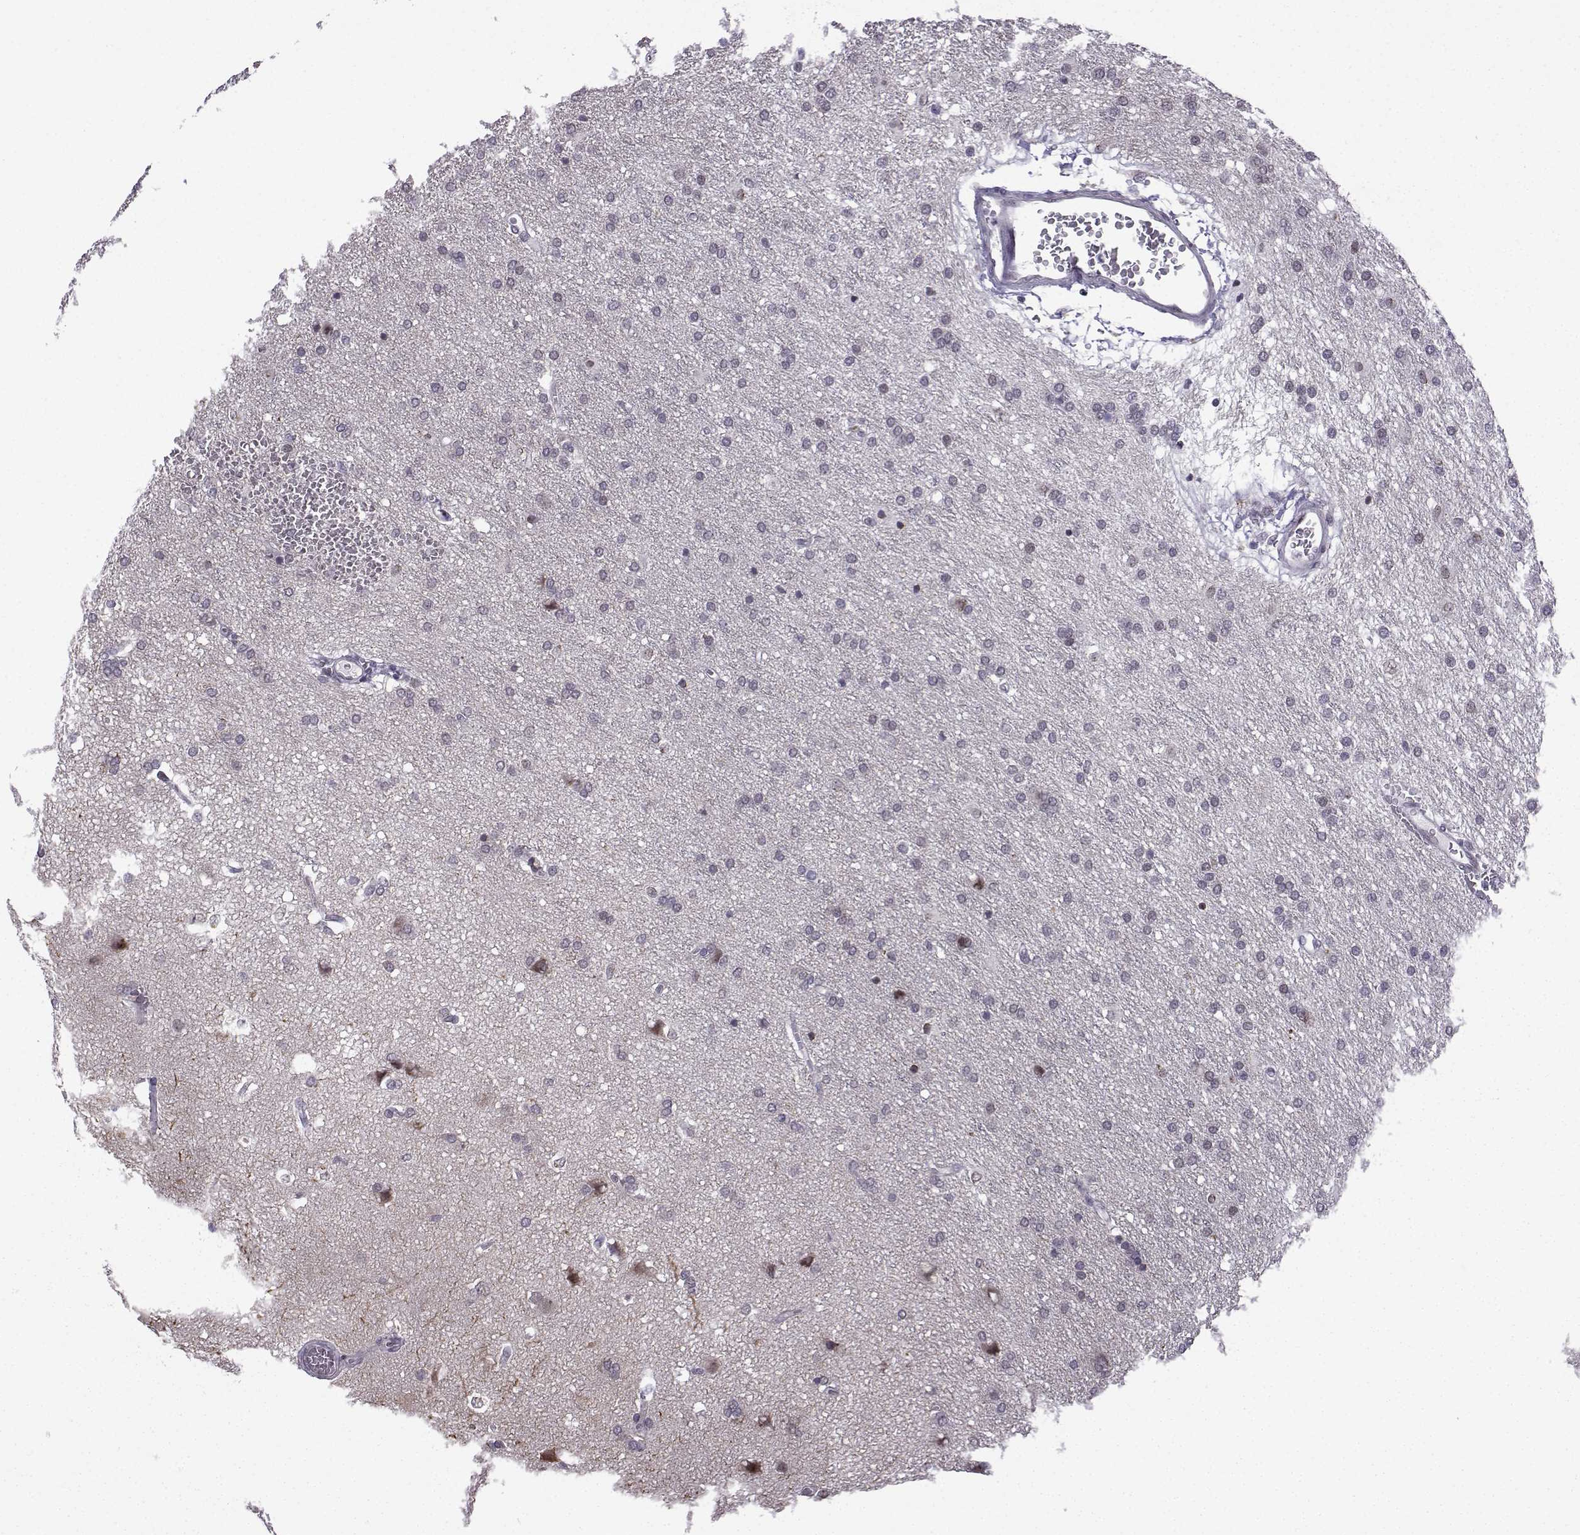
{"staining": {"intensity": "negative", "quantity": "none", "location": "none"}, "tissue": "glioma", "cell_type": "Tumor cells", "image_type": "cancer", "snomed": [{"axis": "morphology", "description": "Glioma, malignant, Low grade"}, {"axis": "topography", "description": "Brain"}], "caption": "This is an IHC photomicrograph of human glioma. There is no staining in tumor cells.", "gene": "FGF3", "patient": {"sex": "female", "age": 32}}